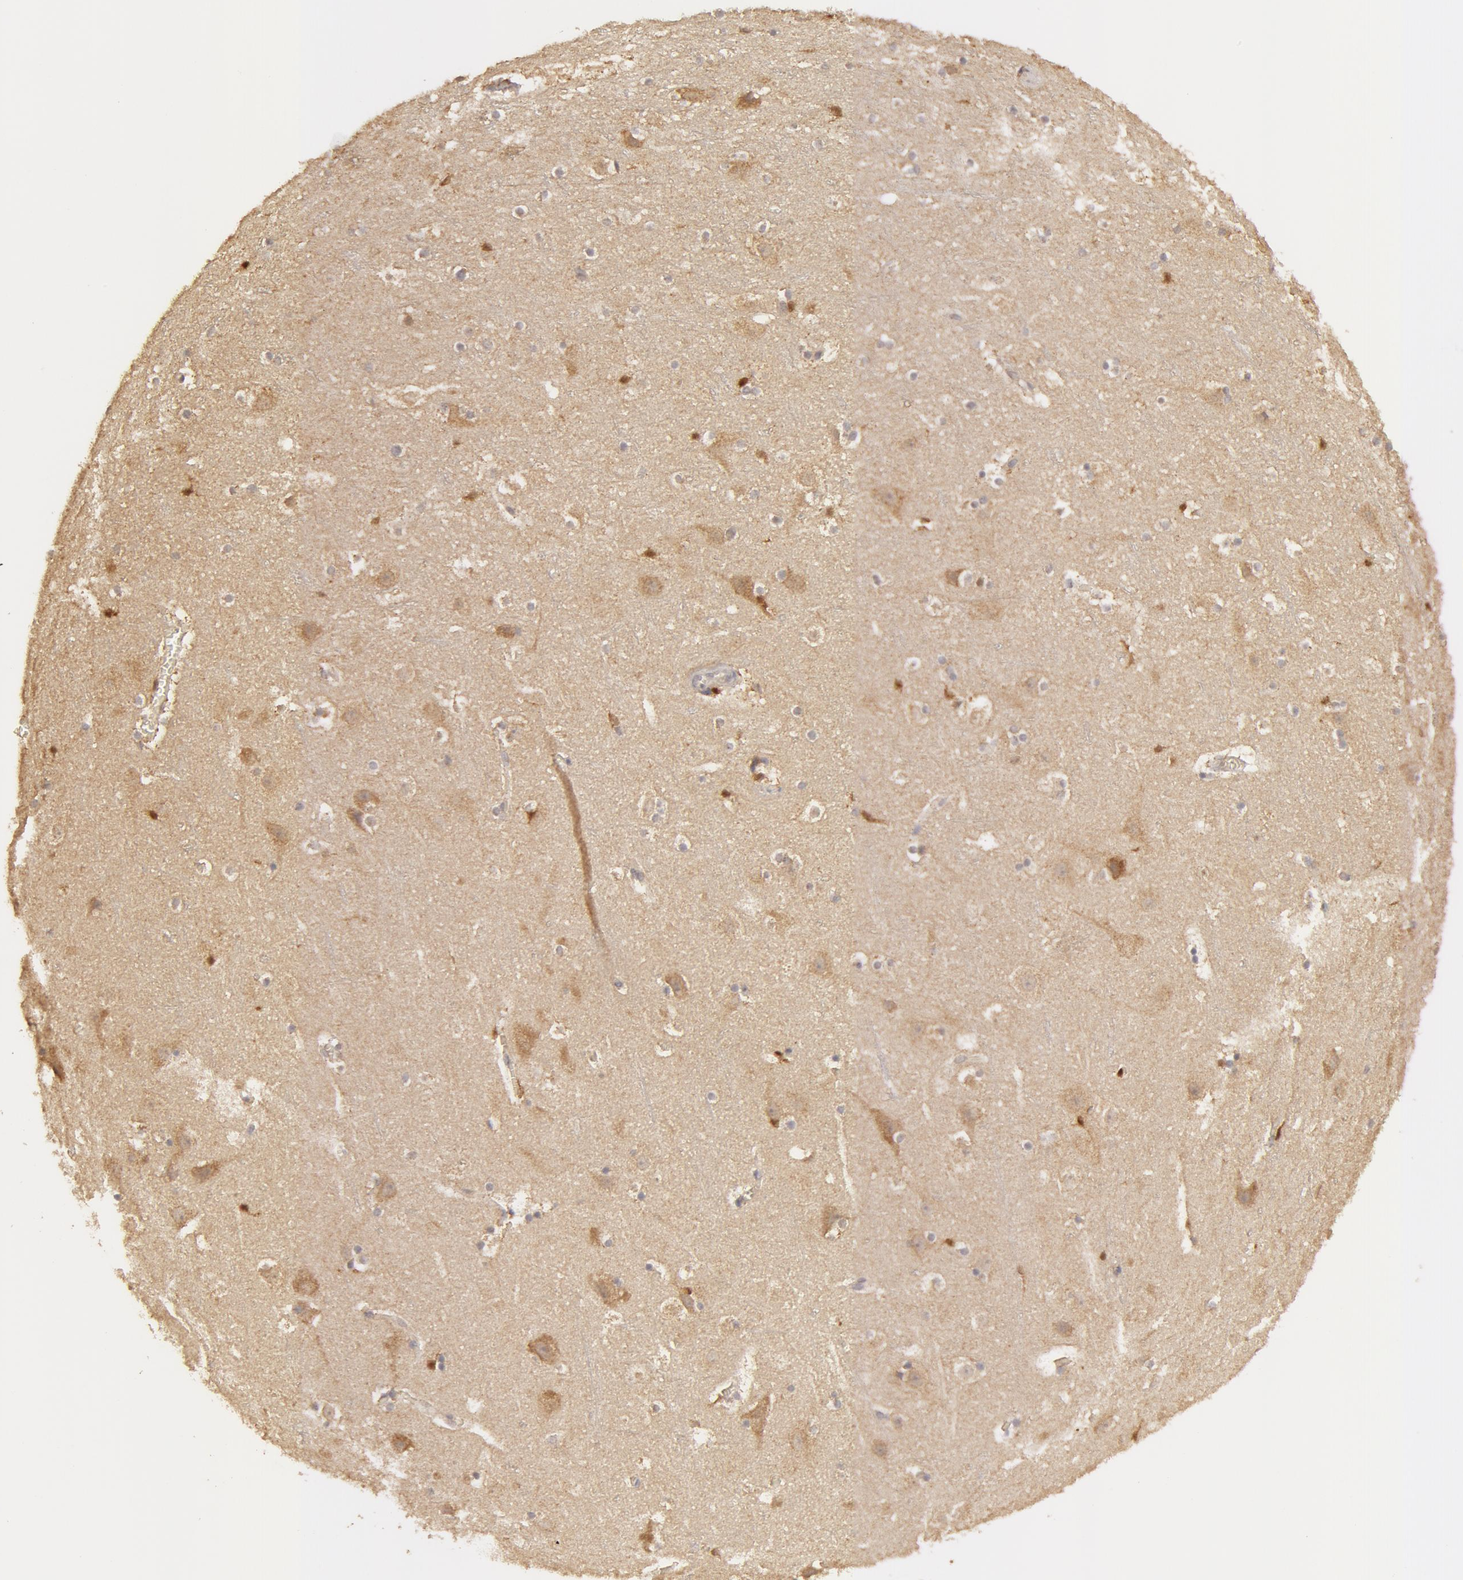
{"staining": {"intensity": "weak", "quantity": "25%-75%", "location": "cytoplasmic/membranous"}, "tissue": "cerebral cortex", "cell_type": "Endothelial cells", "image_type": "normal", "snomed": [{"axis": "morphology", "description": "Normal tissue, NOS"}, {"axis": "topography", "description": "Cerebral cortex"}], "caption": "Cerebral cortex stained with immunohistochemistry (IHC) shows weak cytoplasmic/membranous expression in approximately 25%-75% of endothelial cells.", "gene": "ADPRH", "patient": {"sex": "male", "age": 45}}